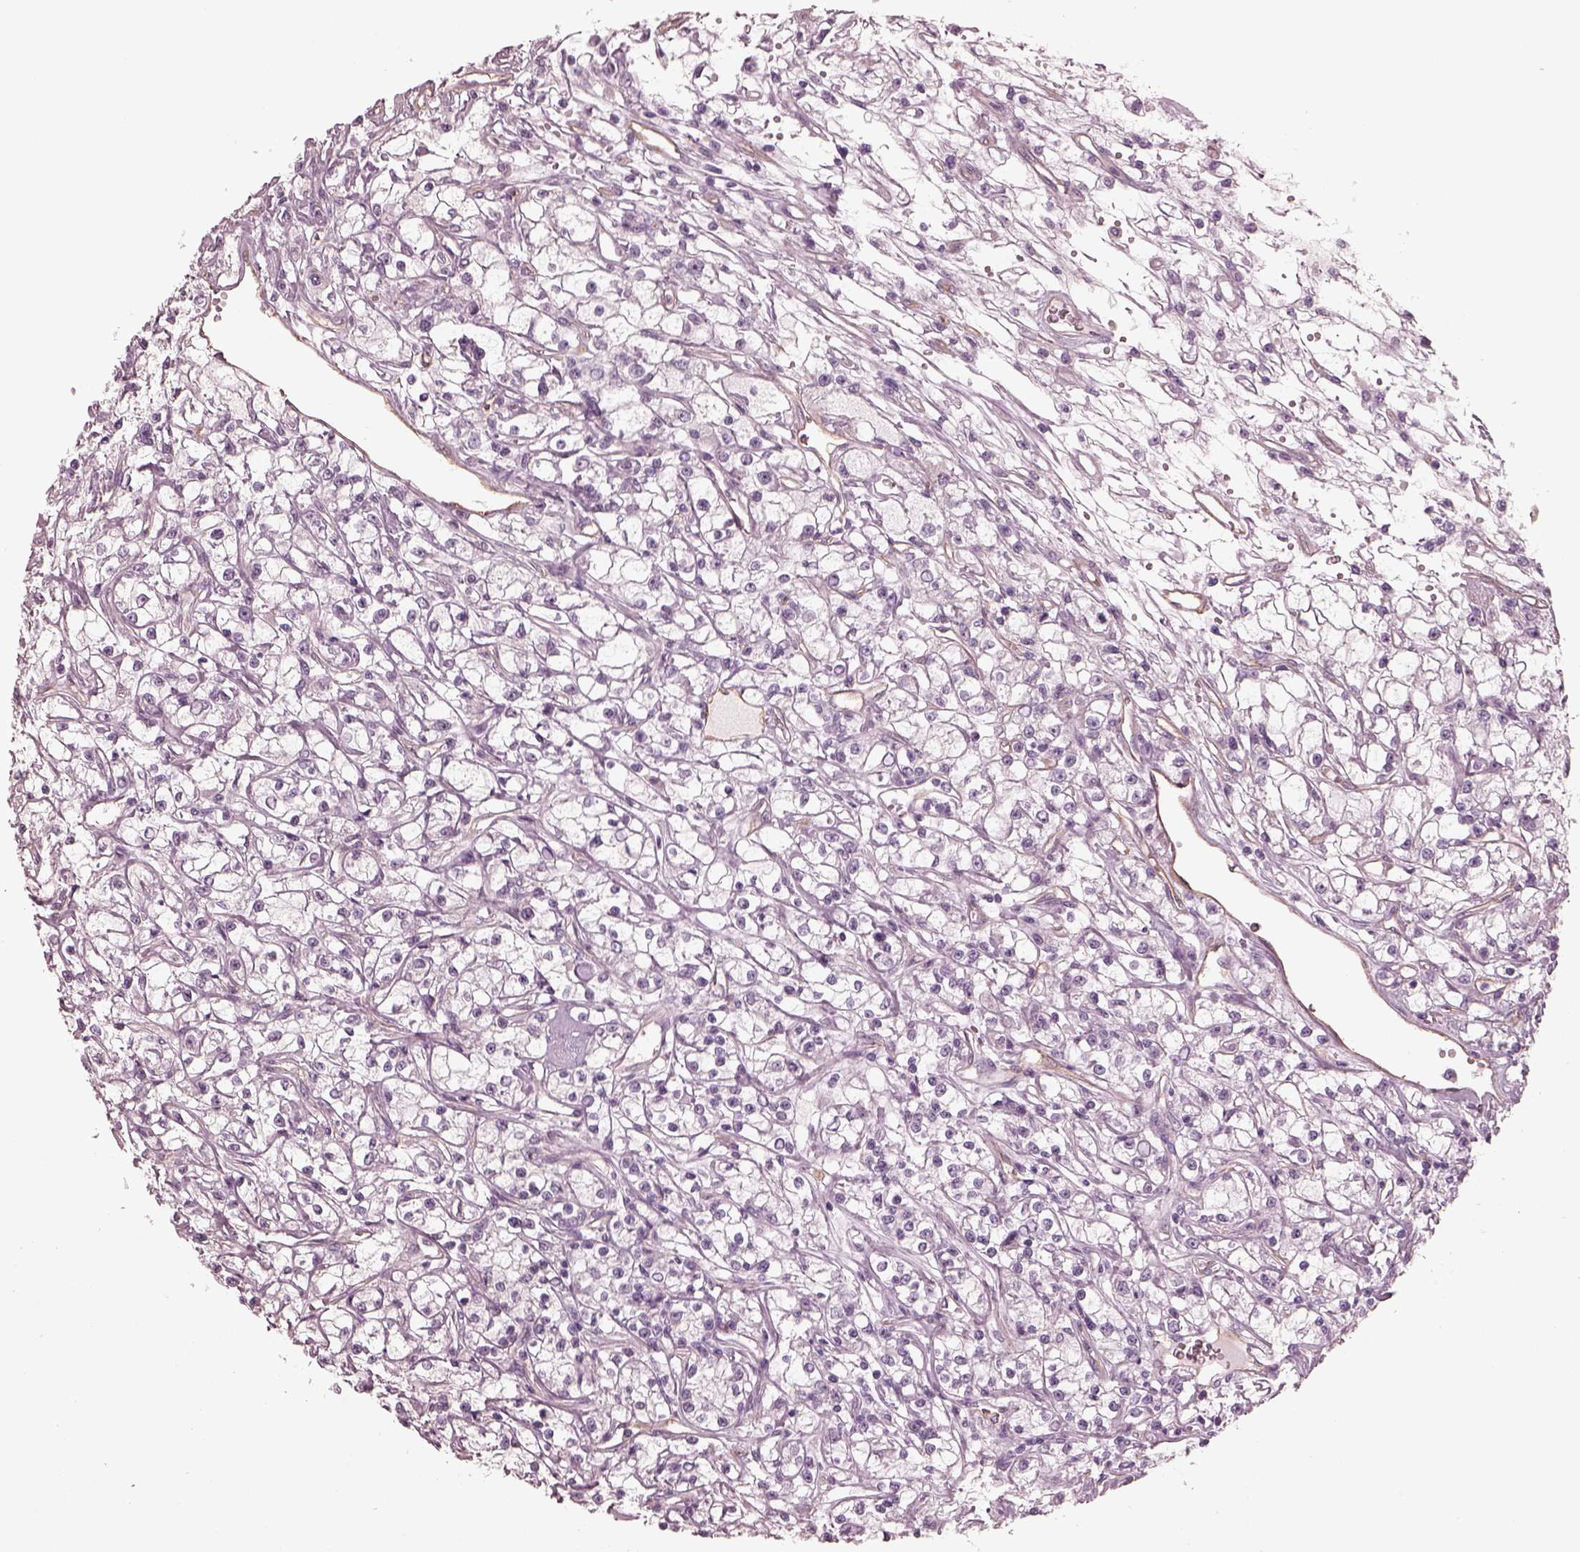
{"staining": {"intensity": "negative", "quantity": "none", "location": "none"}, "tissue": "renal cancer", "cell_type": "Tumor cells", "image_type": "cancer", "snomed": [{"axis": "morphology", "description": "Adenocarcinoma, NOS"}, {"axis": "topography", "description": "Kidney"}], "caption": "The histopathology image shows no staining of tumor cells in renal cancer.", "gene": "EIF4E1B", "patient": {"sex": "female", "age": 59}}